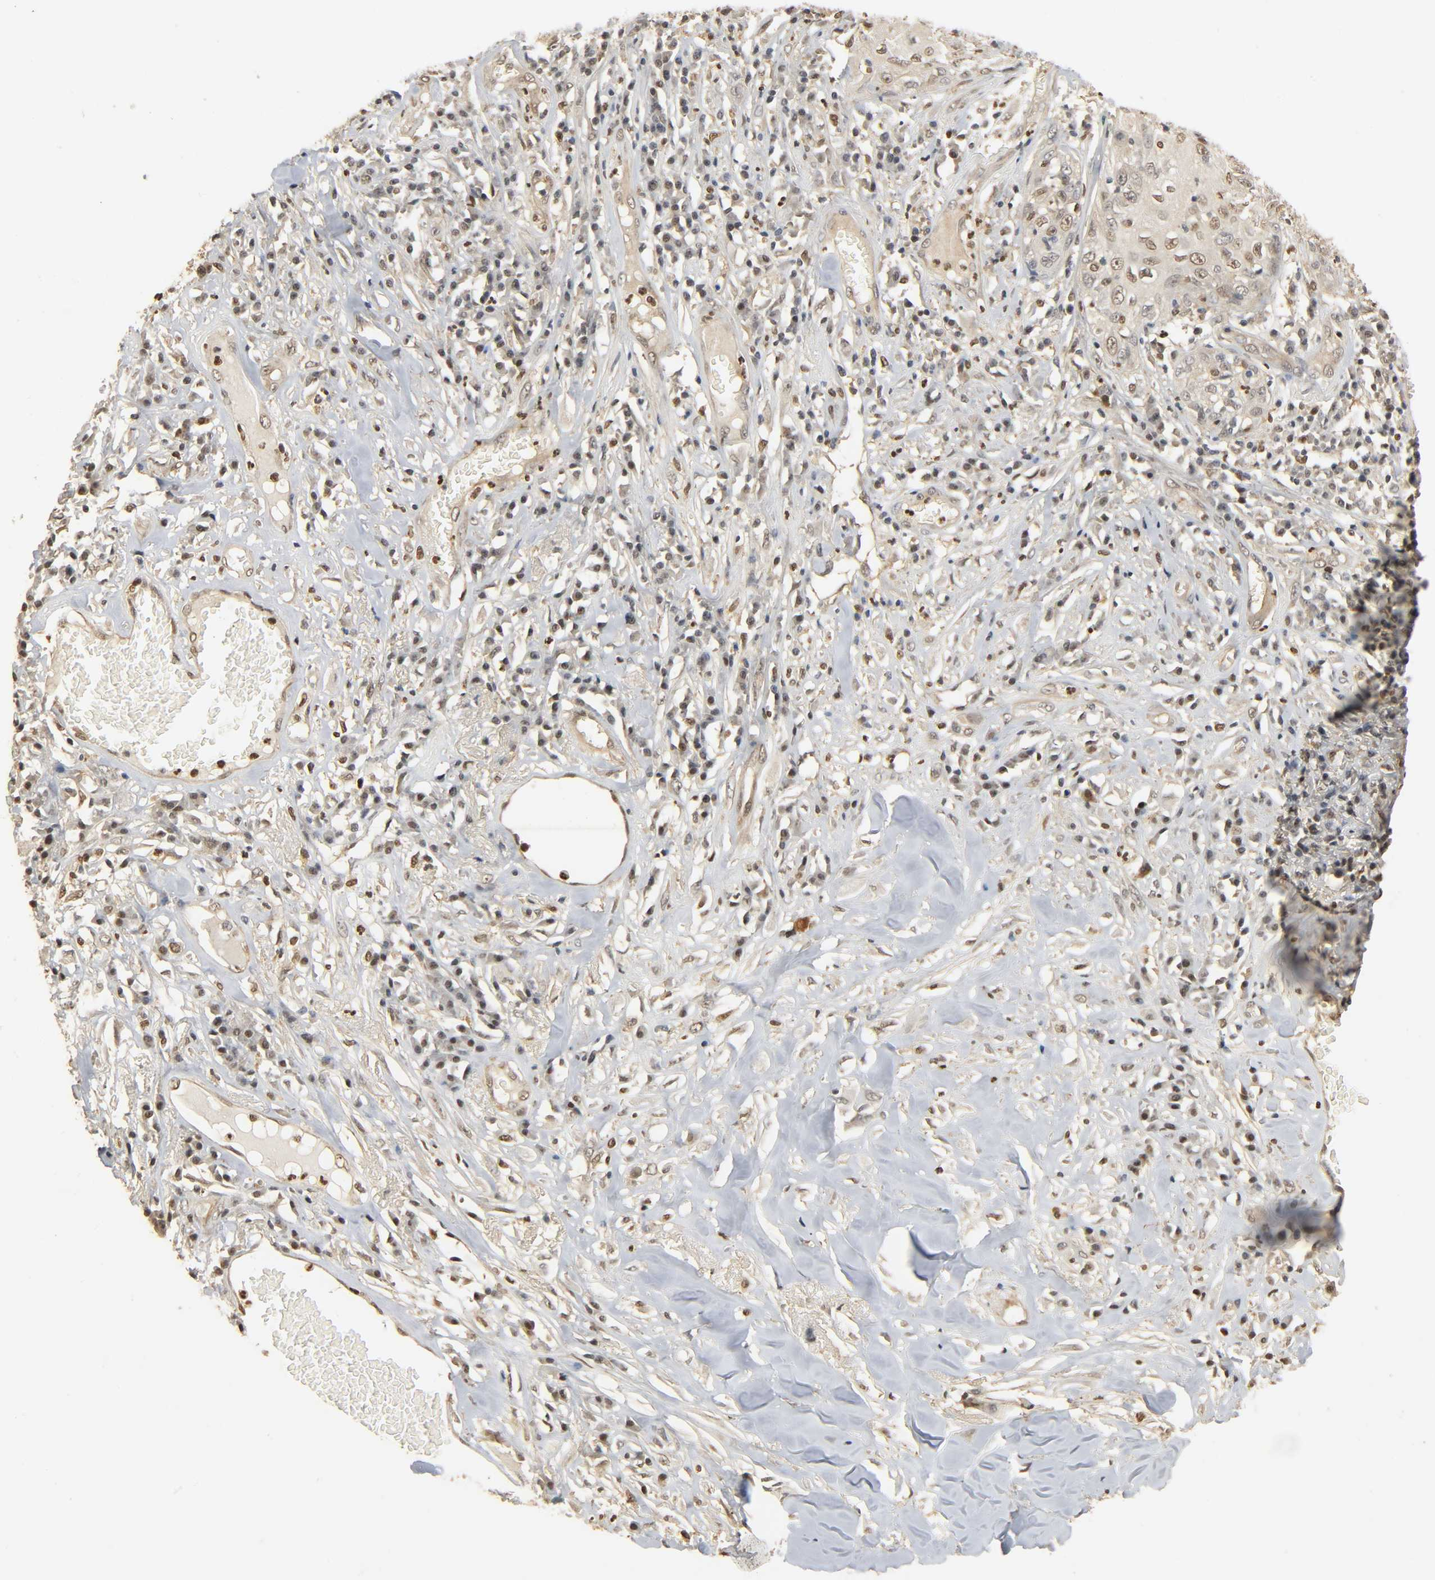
{"staining": {"intensity": "weak", "quantity": ">75%", "location": "cytoplasmic/membranous,nuclear"}, "tissue": "skin cancer", "cell_type": "Tumor cells", "image_type": "cancer", "snomed": [{"axis": "morphology", "description": "Squamous cell carcinoma, NOS"}, {"axis": "topography", "description": "Skin"}], "caption": "Protein positivity by IHC demonstrates weak cytoplasmic/membranous and nuclear expression in approximately >75% of tumor cells in skin squamous cell carcinoma. Immunohistochemistry stains the protein in brown and the nuclei are stained blue.", "gene": "ZFPM2", "patient": {"sex": "male", "age": 65}}